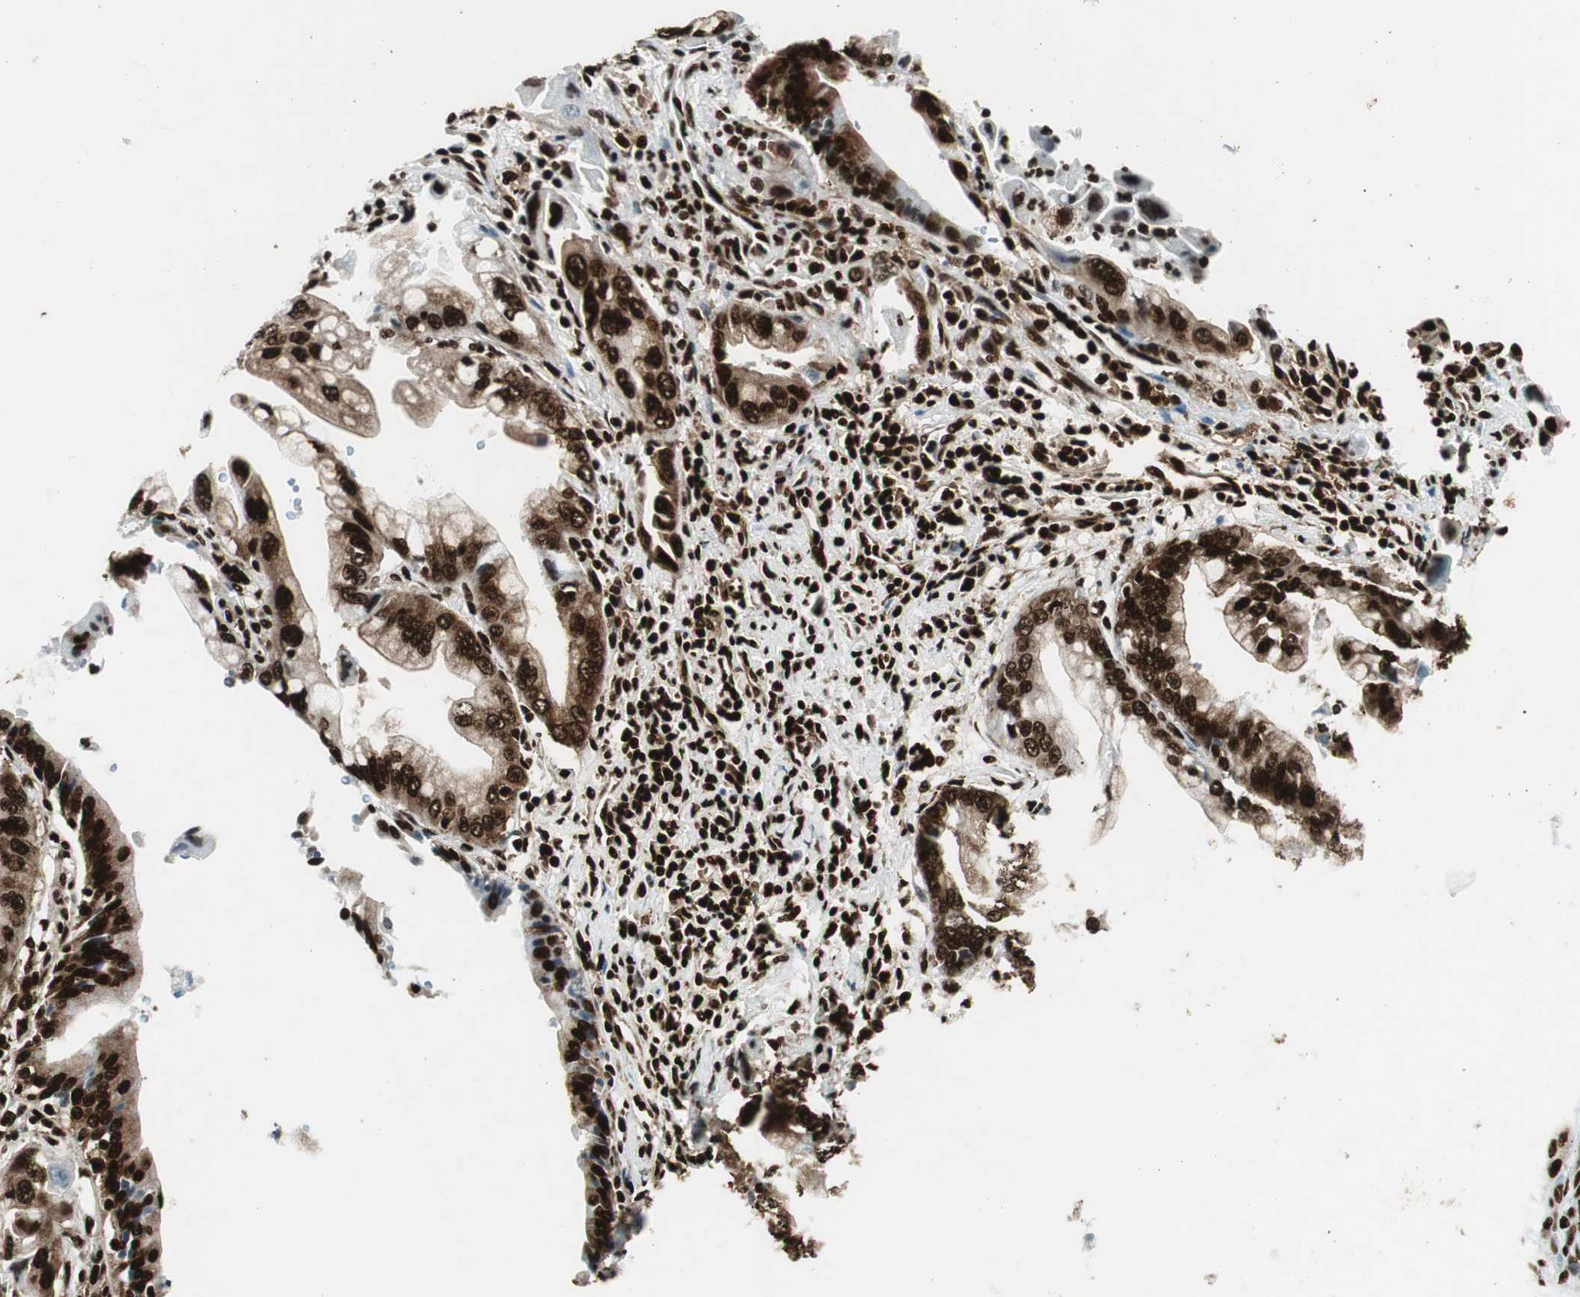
{"staining": {"intensity": "strong", "quantity": ">75%", "location": "nuclear"}, "tissue": "pancreatic cancer", "cell_type": "Tumor cells", "image_type": "cancer", "snomed": [{"axis": "morphology", "description": "Adenocarcinoma, NOS"}, {"axis": "topography", "description": "Pancreas"}], "caption": "This image shows immunohistochemistry staining of human pancreatic cancer (adenocarcinoma), with high strong nuclear positivity in approximately >75% of tumor cells.", "gene": "EWSR1", "patient": {"sex": "male", "age": 59}}